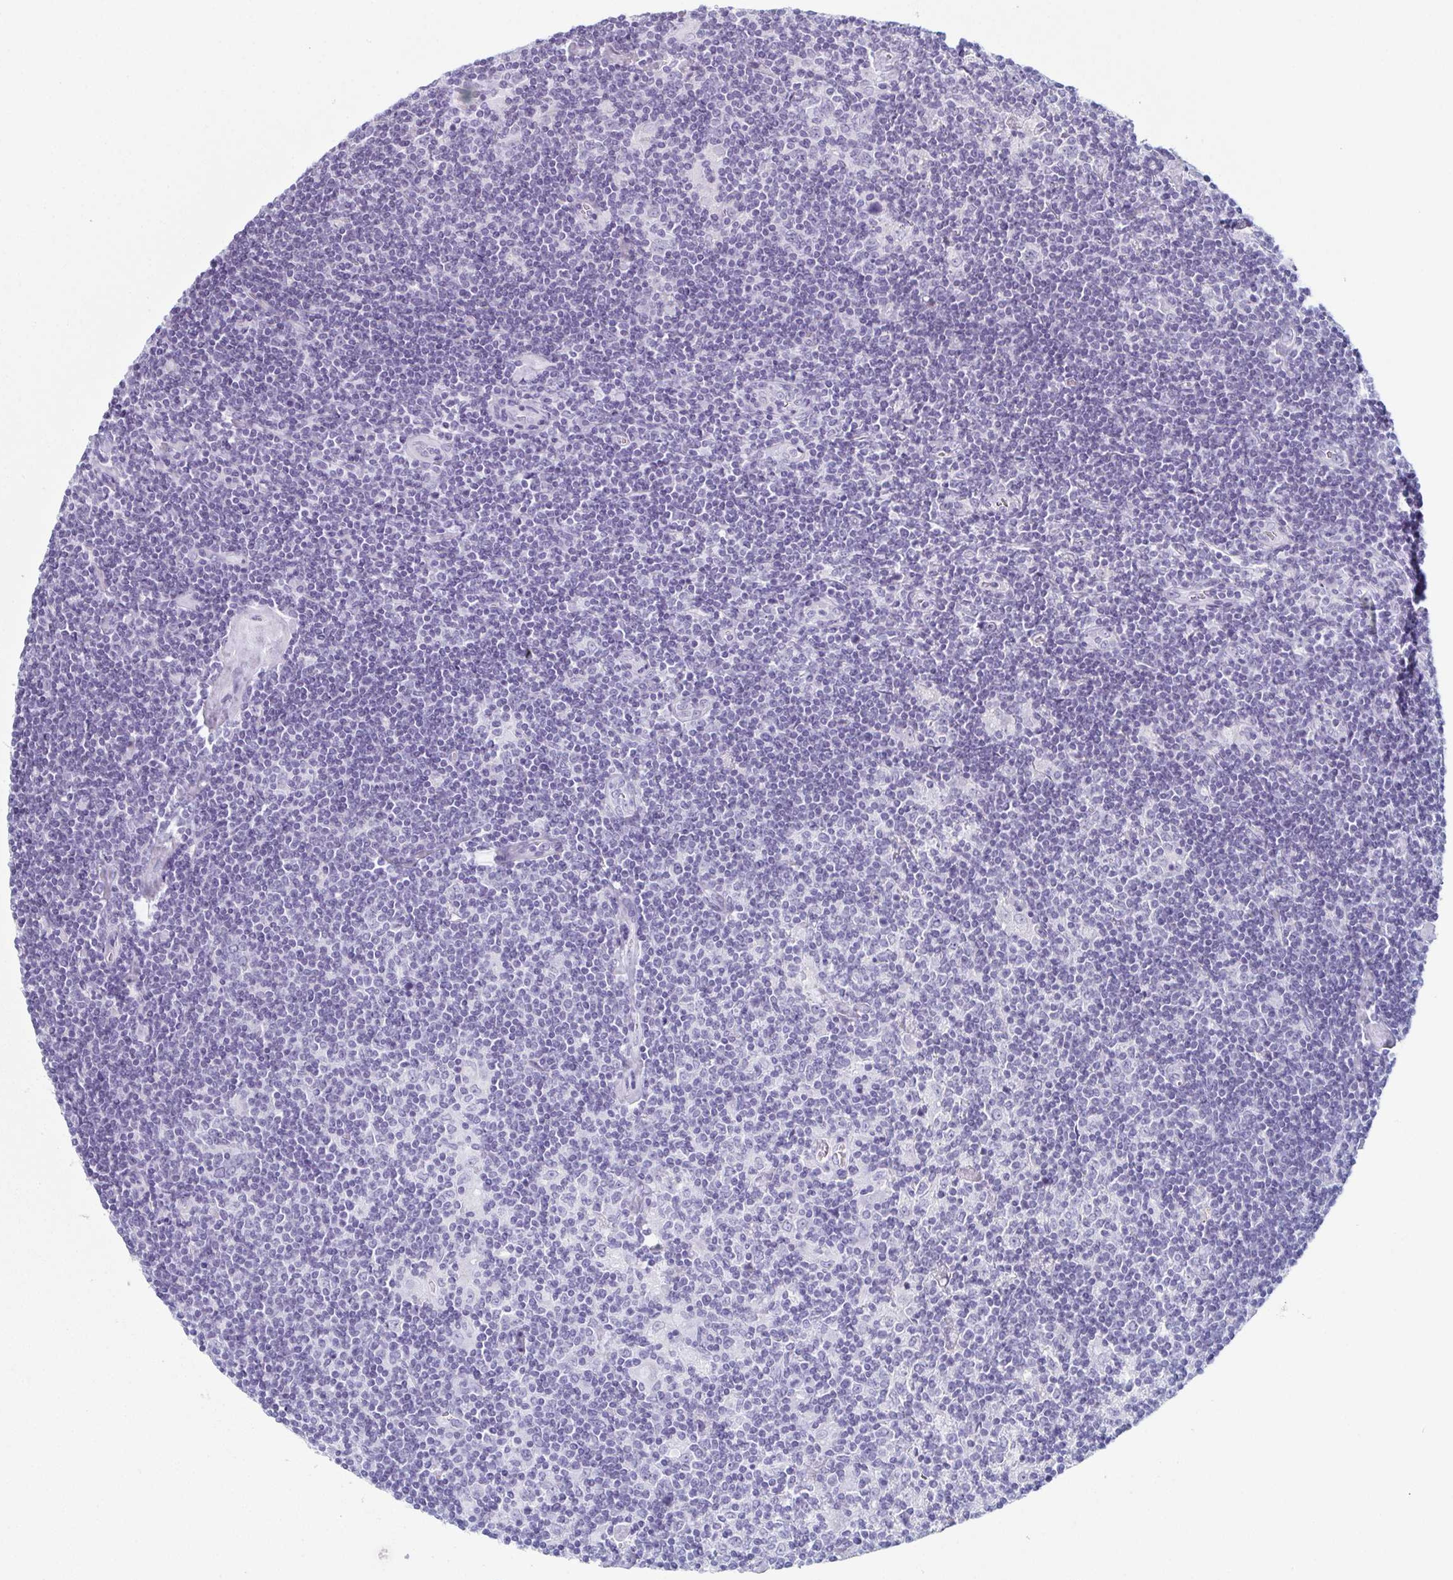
{"staining": {"intensity": "negative", "quantity": "none", "location": "none"}, "tissue": "lymphoma", "cell_type": "Tumor cells", "image_type": "cancer", "snomed": [{"axis": "morphology", "description": "Hodgkin's disease, NOS"}, {"axis": "topography", "description": "Lymph node"}], "caption": "Immunohistochemical staining of human lymphoma reveals no significant staining in tumor cells. (DAB immunohistochemistry (IHC) with hematoxylin counter stain).", "gene": "ENKUR", "patient": {"sex": "male", "age": 40}}